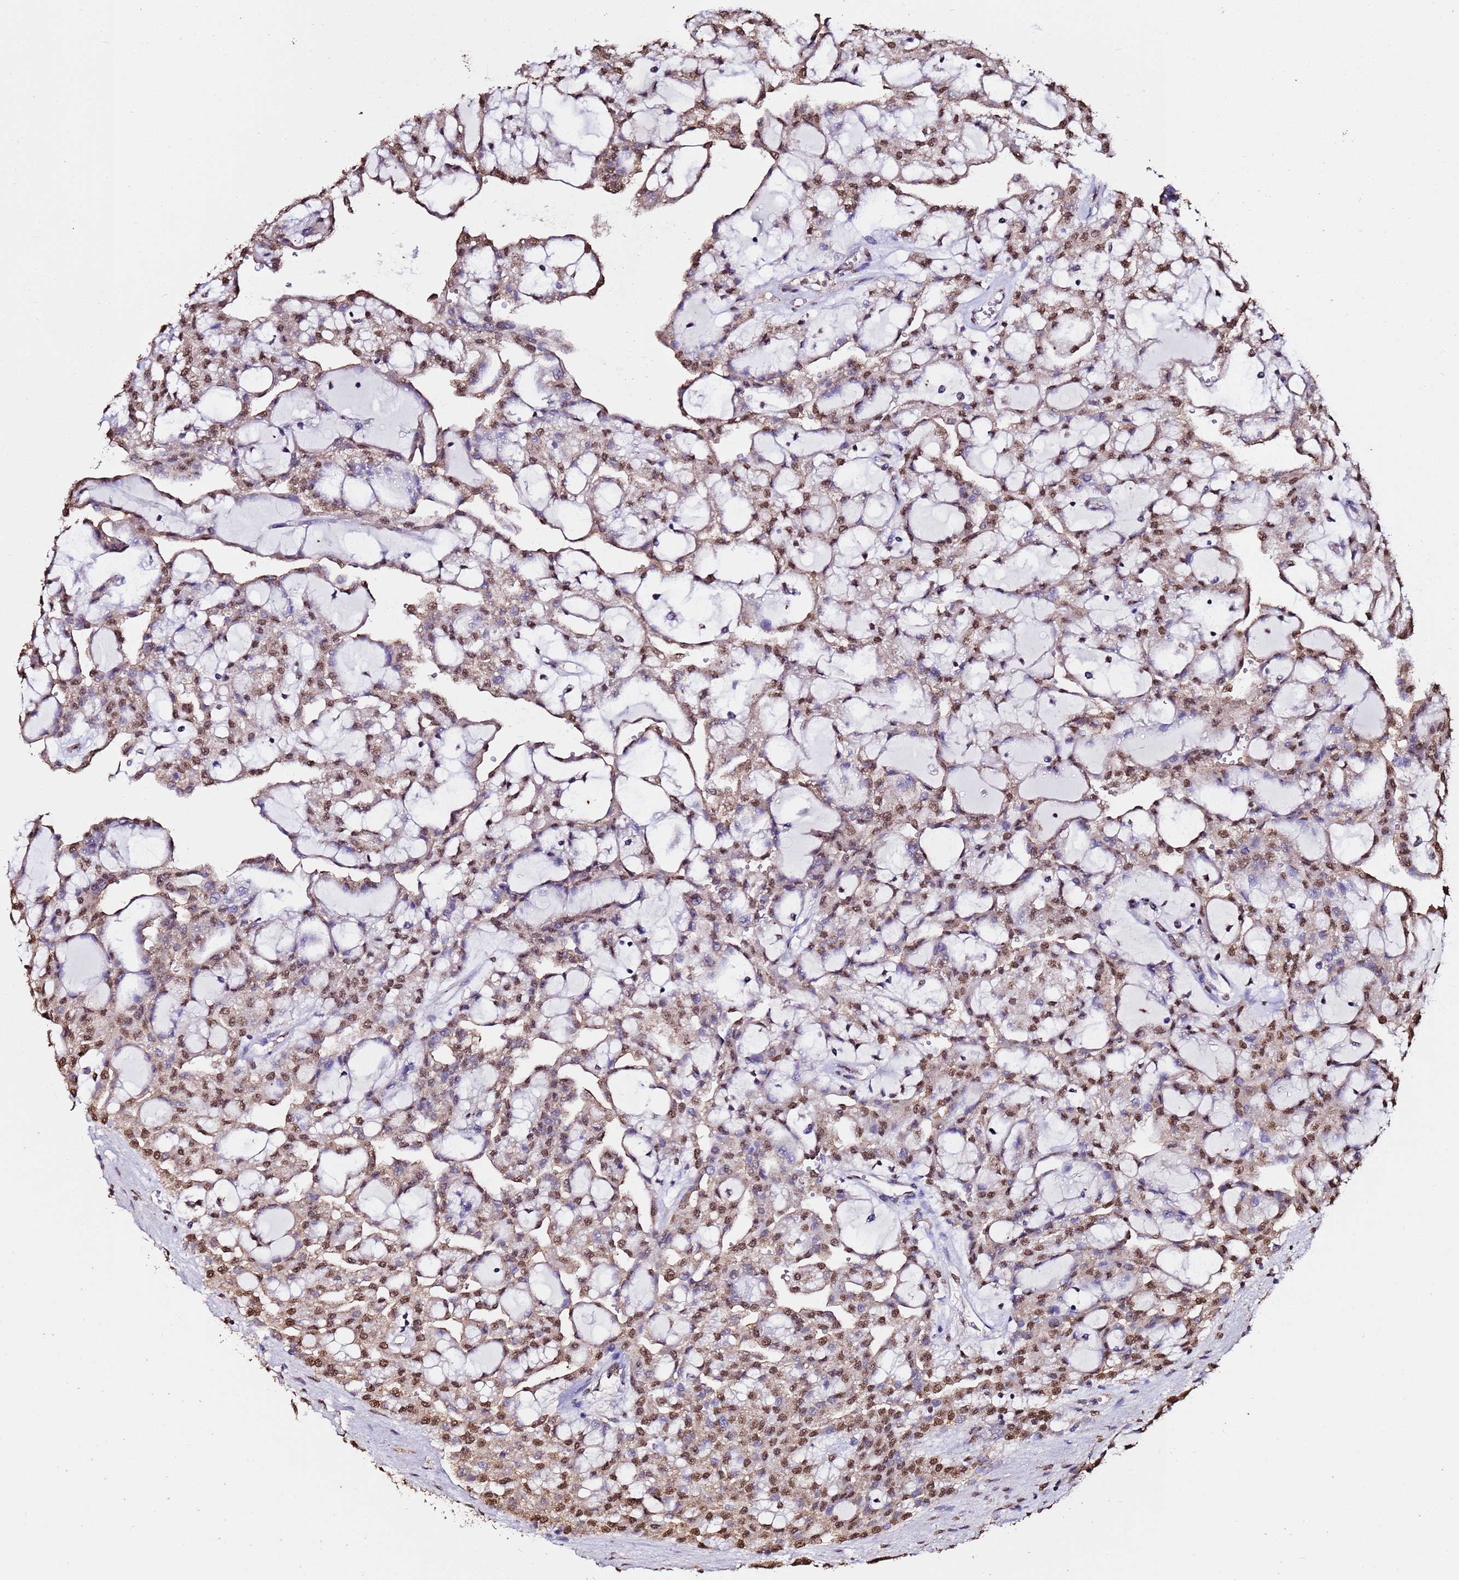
{"staining": {"intensity": "moderate", "quantity": ">75%", "location": "nuclear"}, "tissue": "renal cancer", "cell_type": "Tumor cells", "image_type": "cancer", "snomed": [{"axis": "morphology", "description": "Adenocarcinoma, NOS"}, {"axis": "topography", "description": "Kidney"}], "caption": "Moderate nuclear staining is appreciated in approximately >75% of tumor cells in renal adenocarcinoma. Using DAB (3,3'-diaminobenzidine) (brown) and hematoxylin (blue) stains, captured at high magnification using brightfield microscopy.", "gene": "TRIP6", "patient": {"sex": "male", "age": 63}}